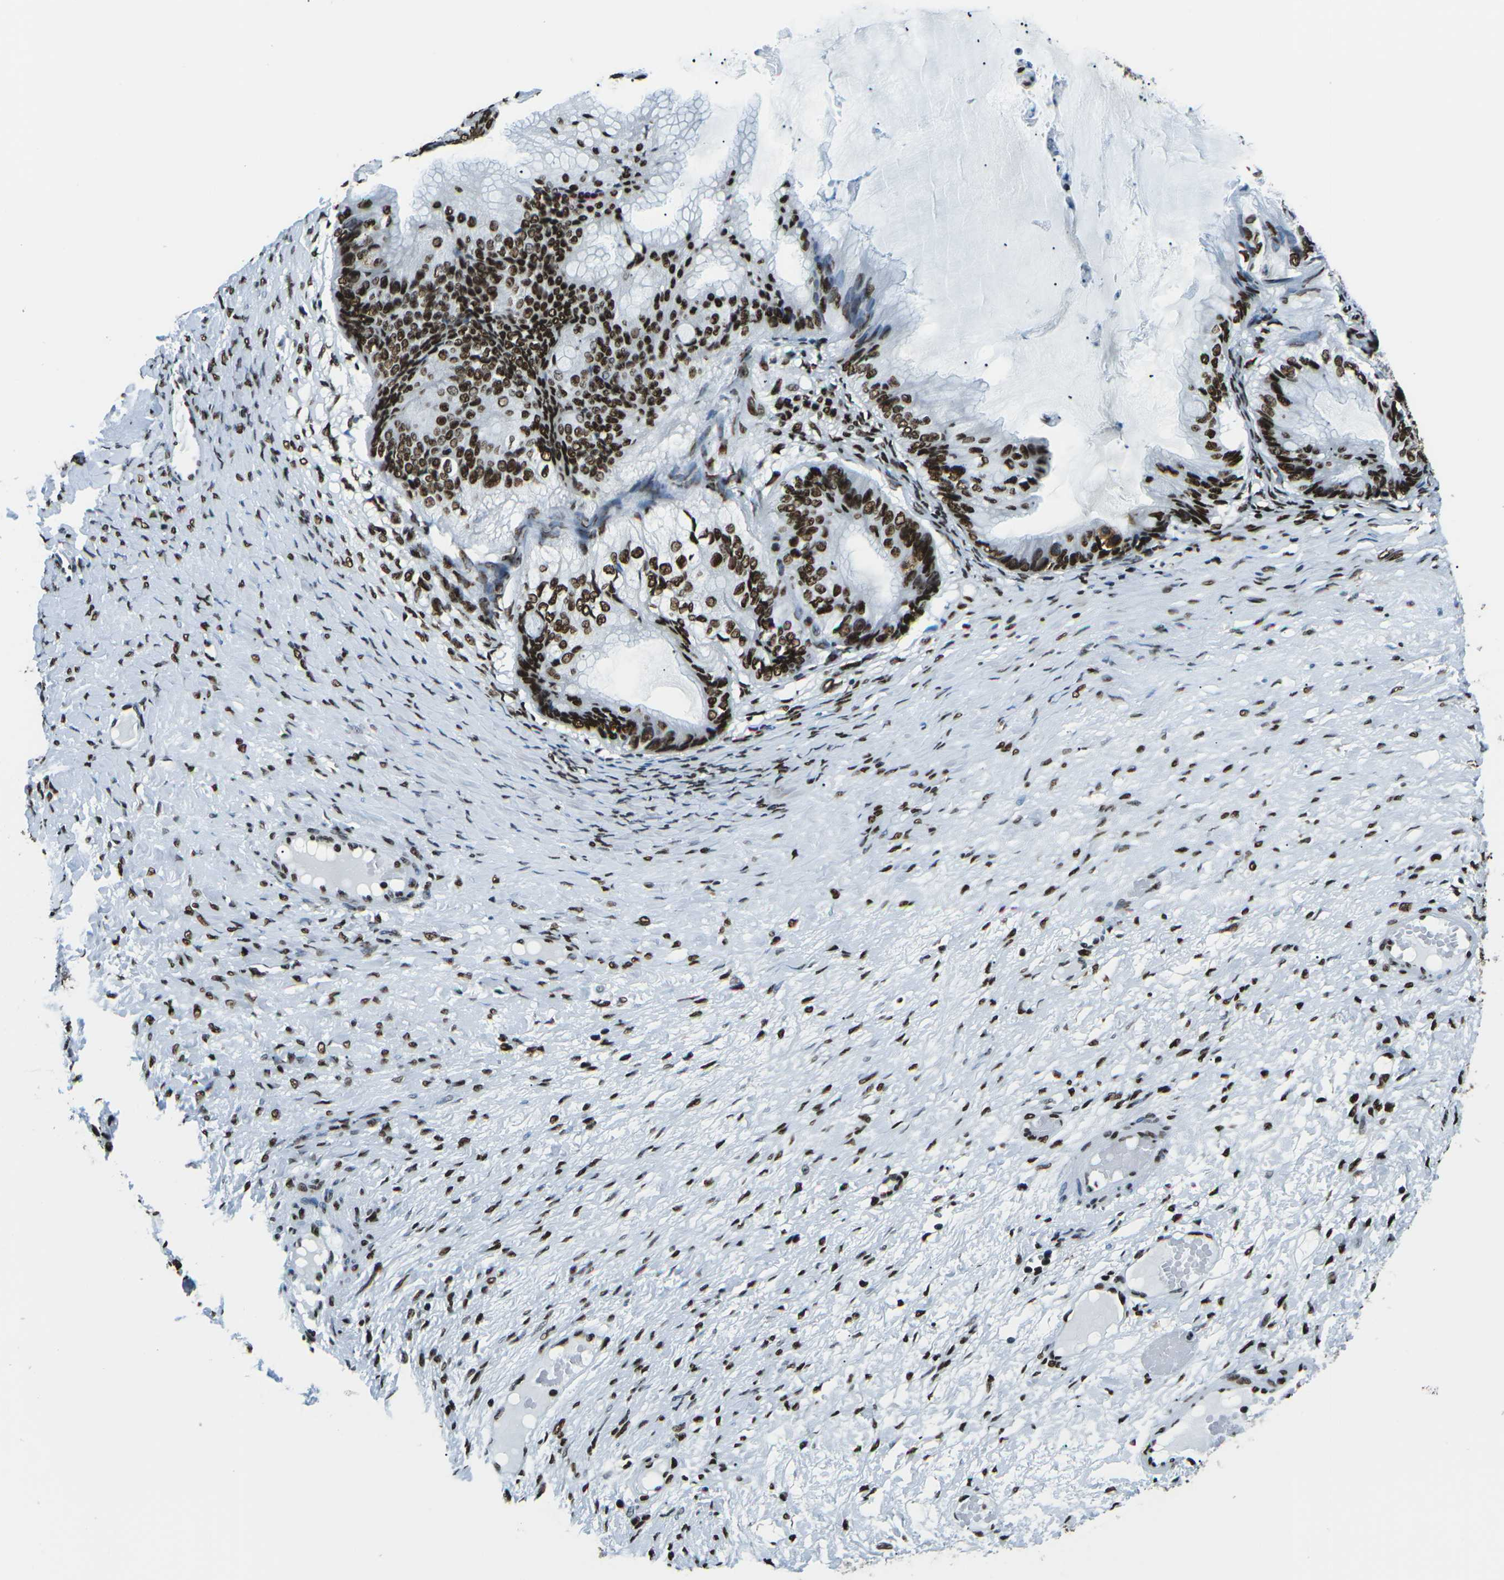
{"staining": {"intensity": "strong", "quantity": ">75%", "location": "nuclear"}, "tissue": "ovarian cancer", "cell_type": "Tumor cells", "image_type": "cancer", "snomed": [{"axis": "morphology", "description": "Cystadenocarcinoma, mucinous, NOS"}, {"axis": "topography", "description": "Ovary"}], "caption": "Immunohistochemical staining of ovarian cancer (mucinous cystadenocarcinoma) reveals high levels of strong nuclear protein positivity in about >75% of tumor cells. The staining is performed using DAB brown chromogen to label protein expression. The nuclei are counter-stained blue using hematoxylin.", "gene": "HNRNPL", "patient": {"sex": "female", "age": 61}}